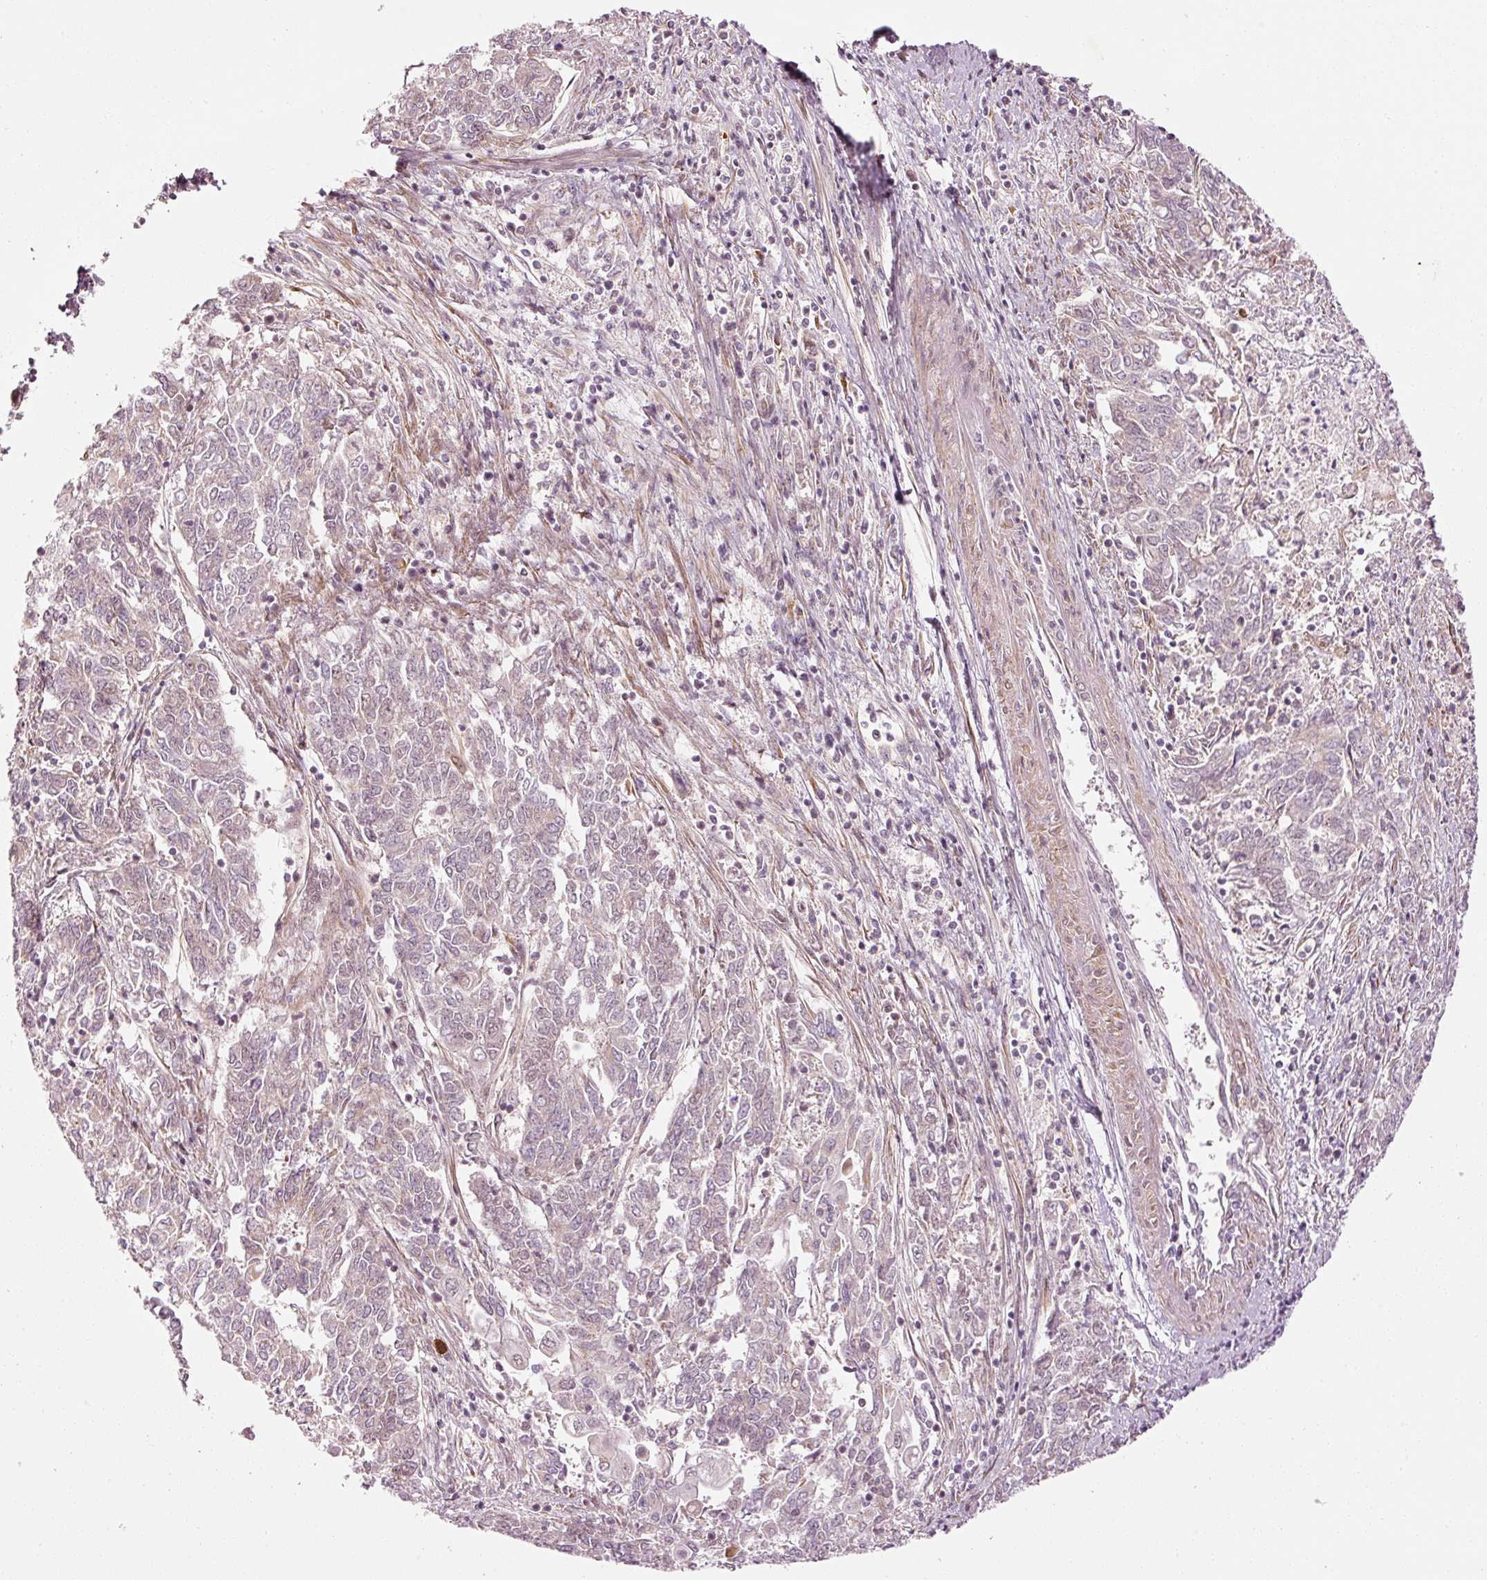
{"staining": {"intensity": "weak", "quantity": "25%-75%", "location": "nuclear"}, "tissue": "endometrial cancer", "cell_type": "Tumor cells", "image_type": "cancer", "snomed": [{"axis": "morphology", "description": "Adenocarcinoma, NOS"}, {"axis": "topography", "description": "Endometrium"}], "caption": "Weak nuclear positivity is identified in approximately 25%-75% of tumor cells in endometrial cancer (adenocarcinoma).", "gene": "ANKRD20A1", "patient": {"sex": "female", "age": 54}}